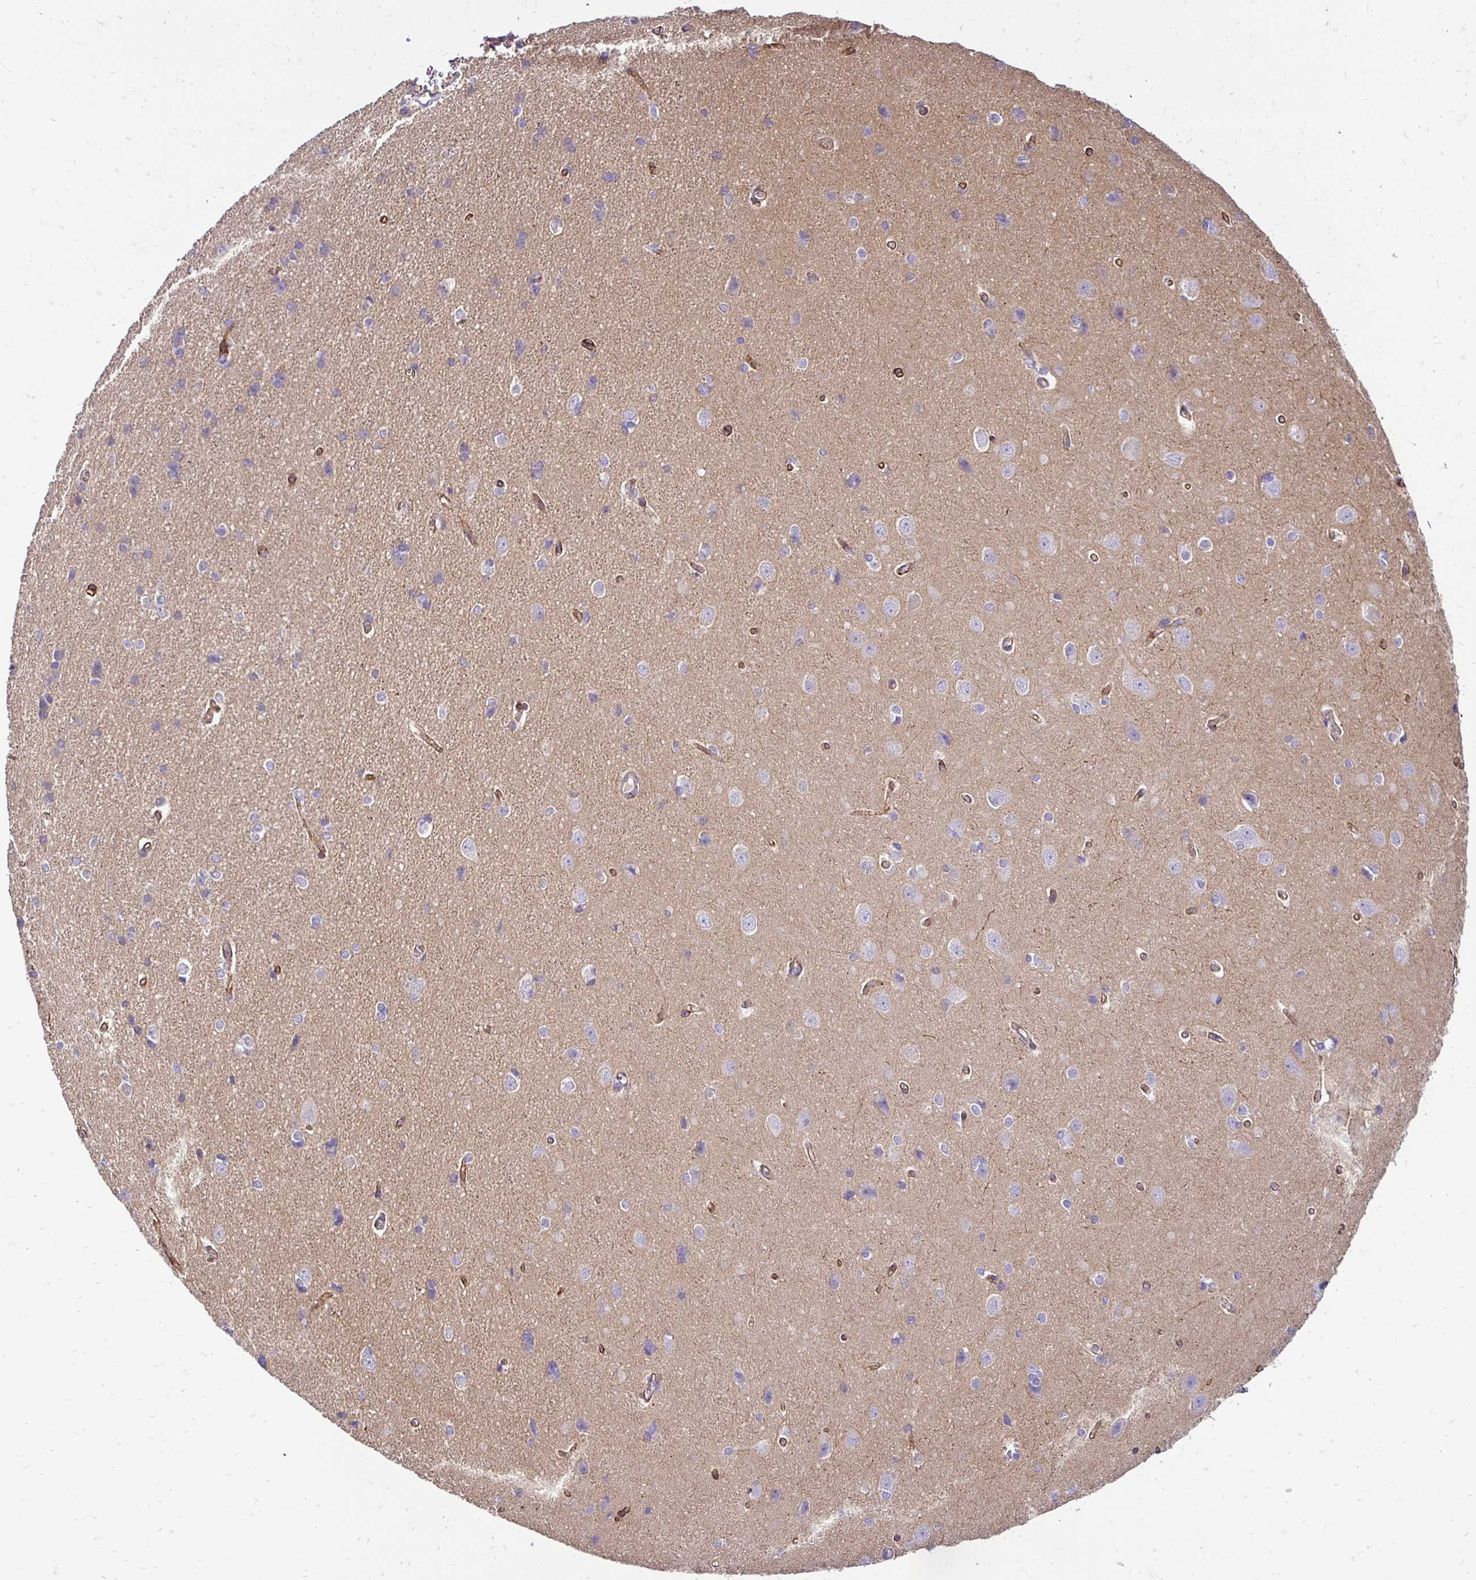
{"staining": {"intensity": "moderate", "quantity": "25%-75%", "location": "cytoplasmic/membranous"}, "tissue": "cerebral cortex", "cell_type": "Endothelial cells", "image_type": "normal", "snomed": [{"axis": "morphology", "description": "Normal tissue, NOS"}, {"axis": "topography", "description": "Cerebral cortex"}], "caption": "Moderate cytoplasmic/membranous protein positivity is identified in approximately 25%-75% of endothelial cells in cerebral cortex. The staining was performed using DAB (3,3'-diaminobenzidine), with brown indicating positive protein expression. Nuclei are stained blue with hematoxylin.", "gene": "SLC9A1", "patient": {"sex": "male", "age": 37}}